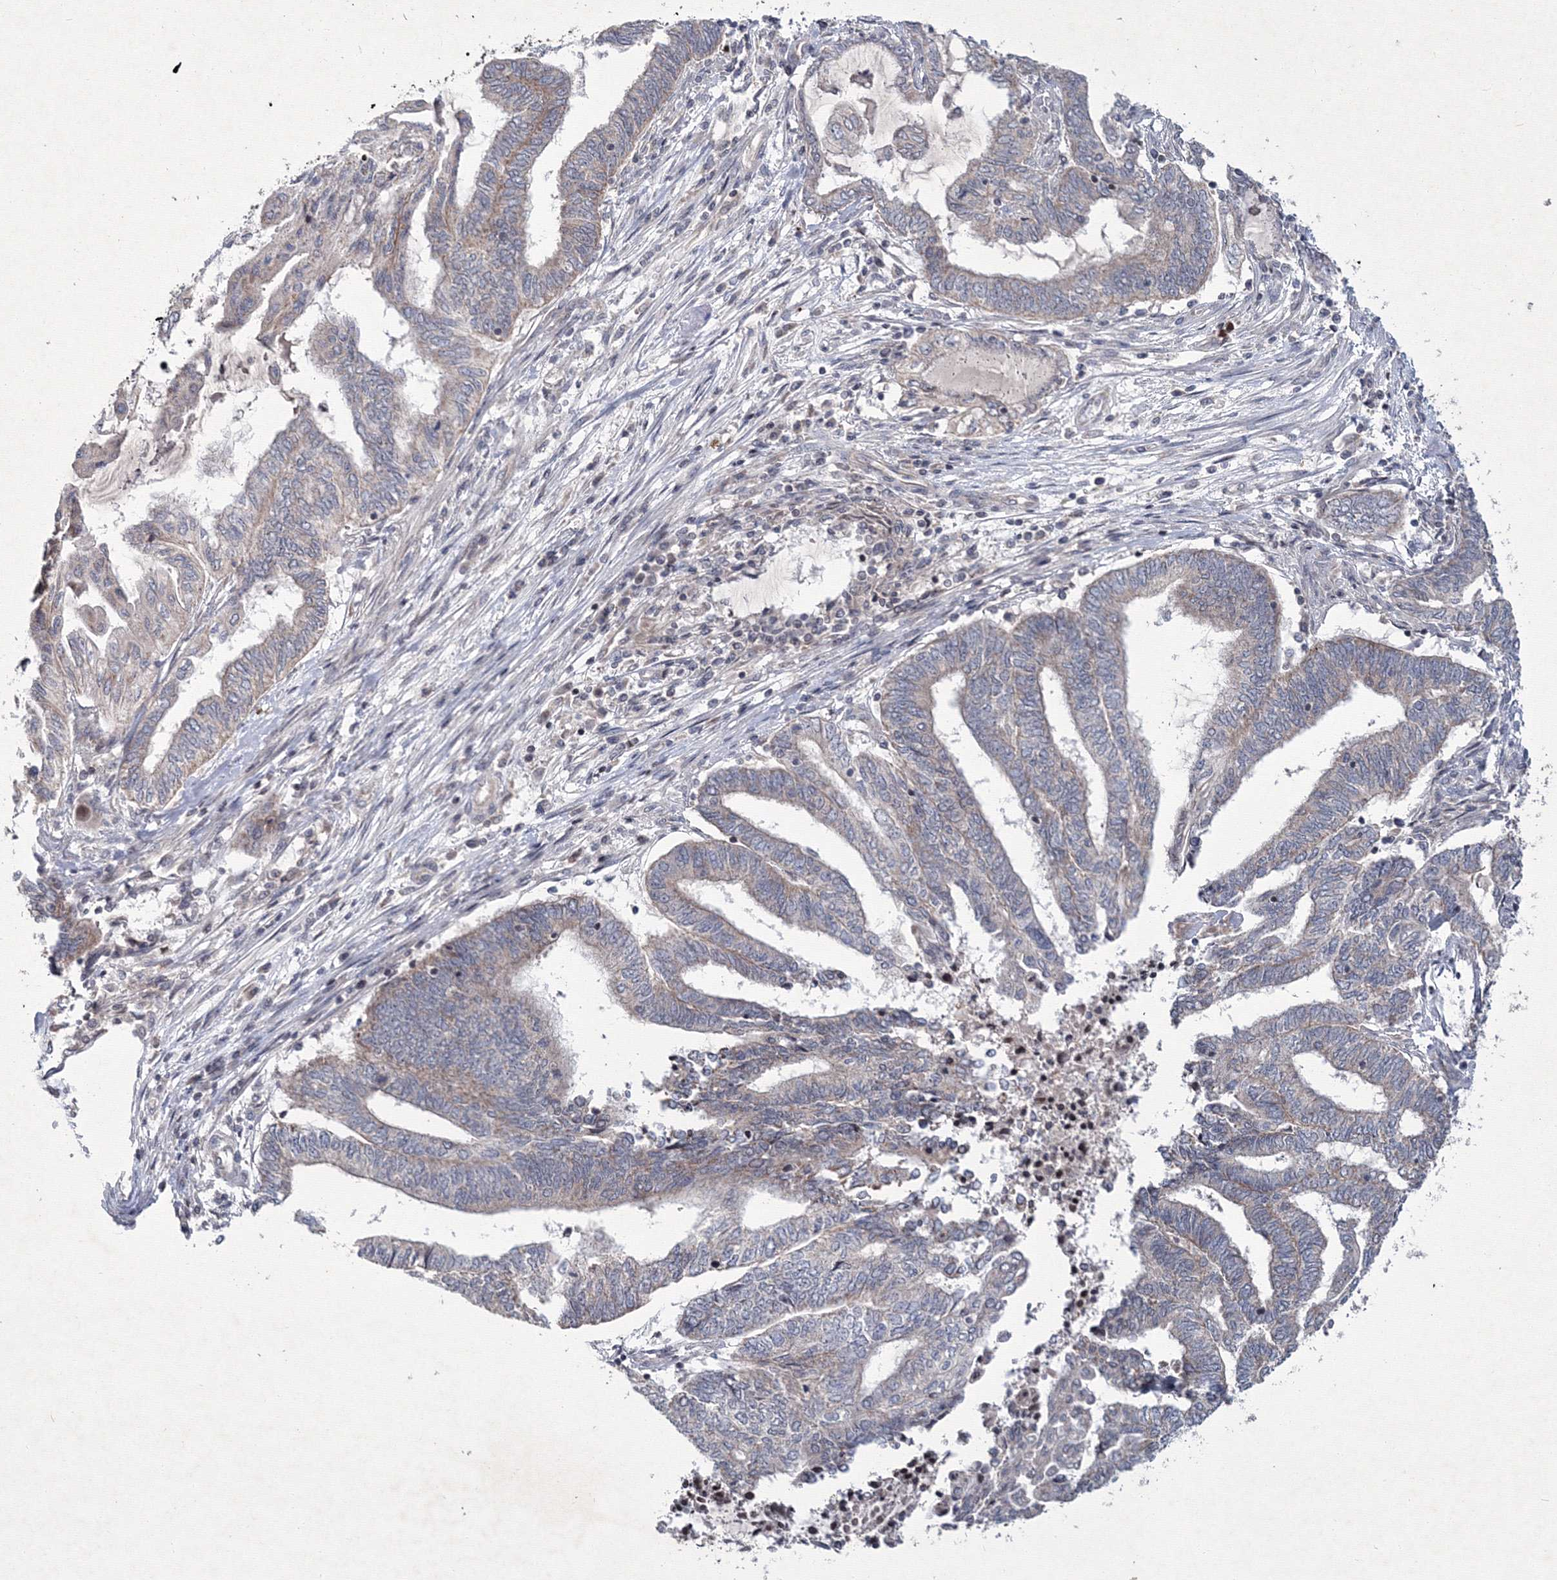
{"staining": {"intensity": "weak", "quantity": "25%-75%", "location": "cytoplasmic/membranous"}, "tissue": "endometrial cancer", "cell_type": "Tumor cells", "image_type": "cancer", "snomed": [{"axis": "morphology", "description": "Adenocarcinoma, NOS"}, {"axis": "topography", "description": "Uterus"}, {"axis": "topography", "description": "Endometrium"}], "caption": "Approximately 25%-75% of tumor cells in endometrial adenocarcinoma demonstrate weak cytoplasmic/membranous protein staining as visualized by brown immunohistochemical staining.", "gene": "MKRN2", "patient": {"sex": "female", "age": 70}}